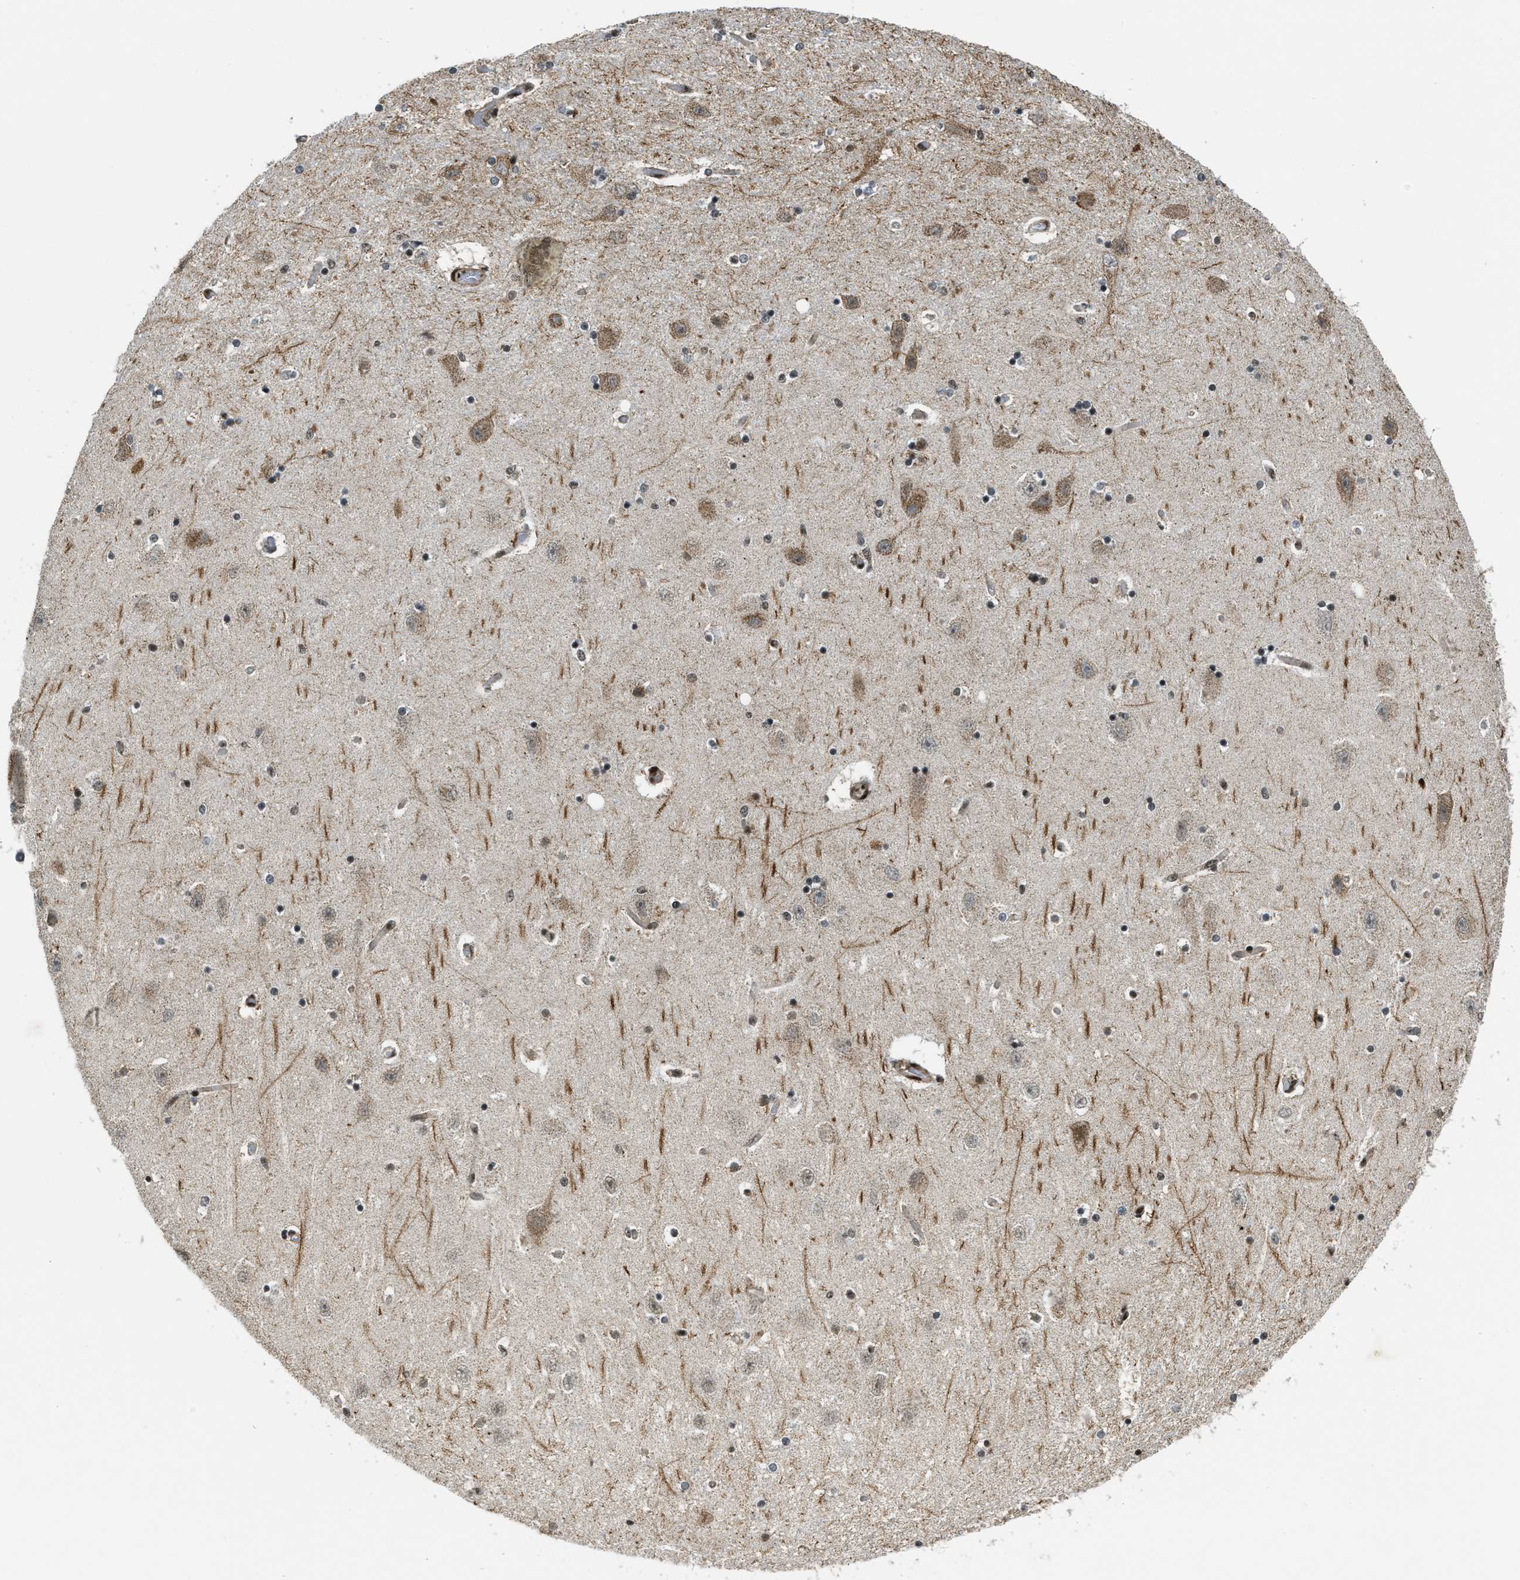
{"staining": {"intensity": "moderate", "quantity": "25%-75%", "location": "nuclear"}, "tissue": "hippocampus", "cell_type": "Glial cells", "image_type": "normal", "snomed": [{"axis": "morphology", "description": "Normal tissue, NOS"}, {"axis": "topography", "description": "Hippocampus"}], "caption": "Immunohistochemical staining of normal hippocampus exhibits medium levels of moderate nuclear positivity in about 25%-75% of glial cells. (brown staining indicates protein expression, while blue staining denotes nuclei).", "gene": "GABPB1", "patient": {"sex": "female", "age": 54}}